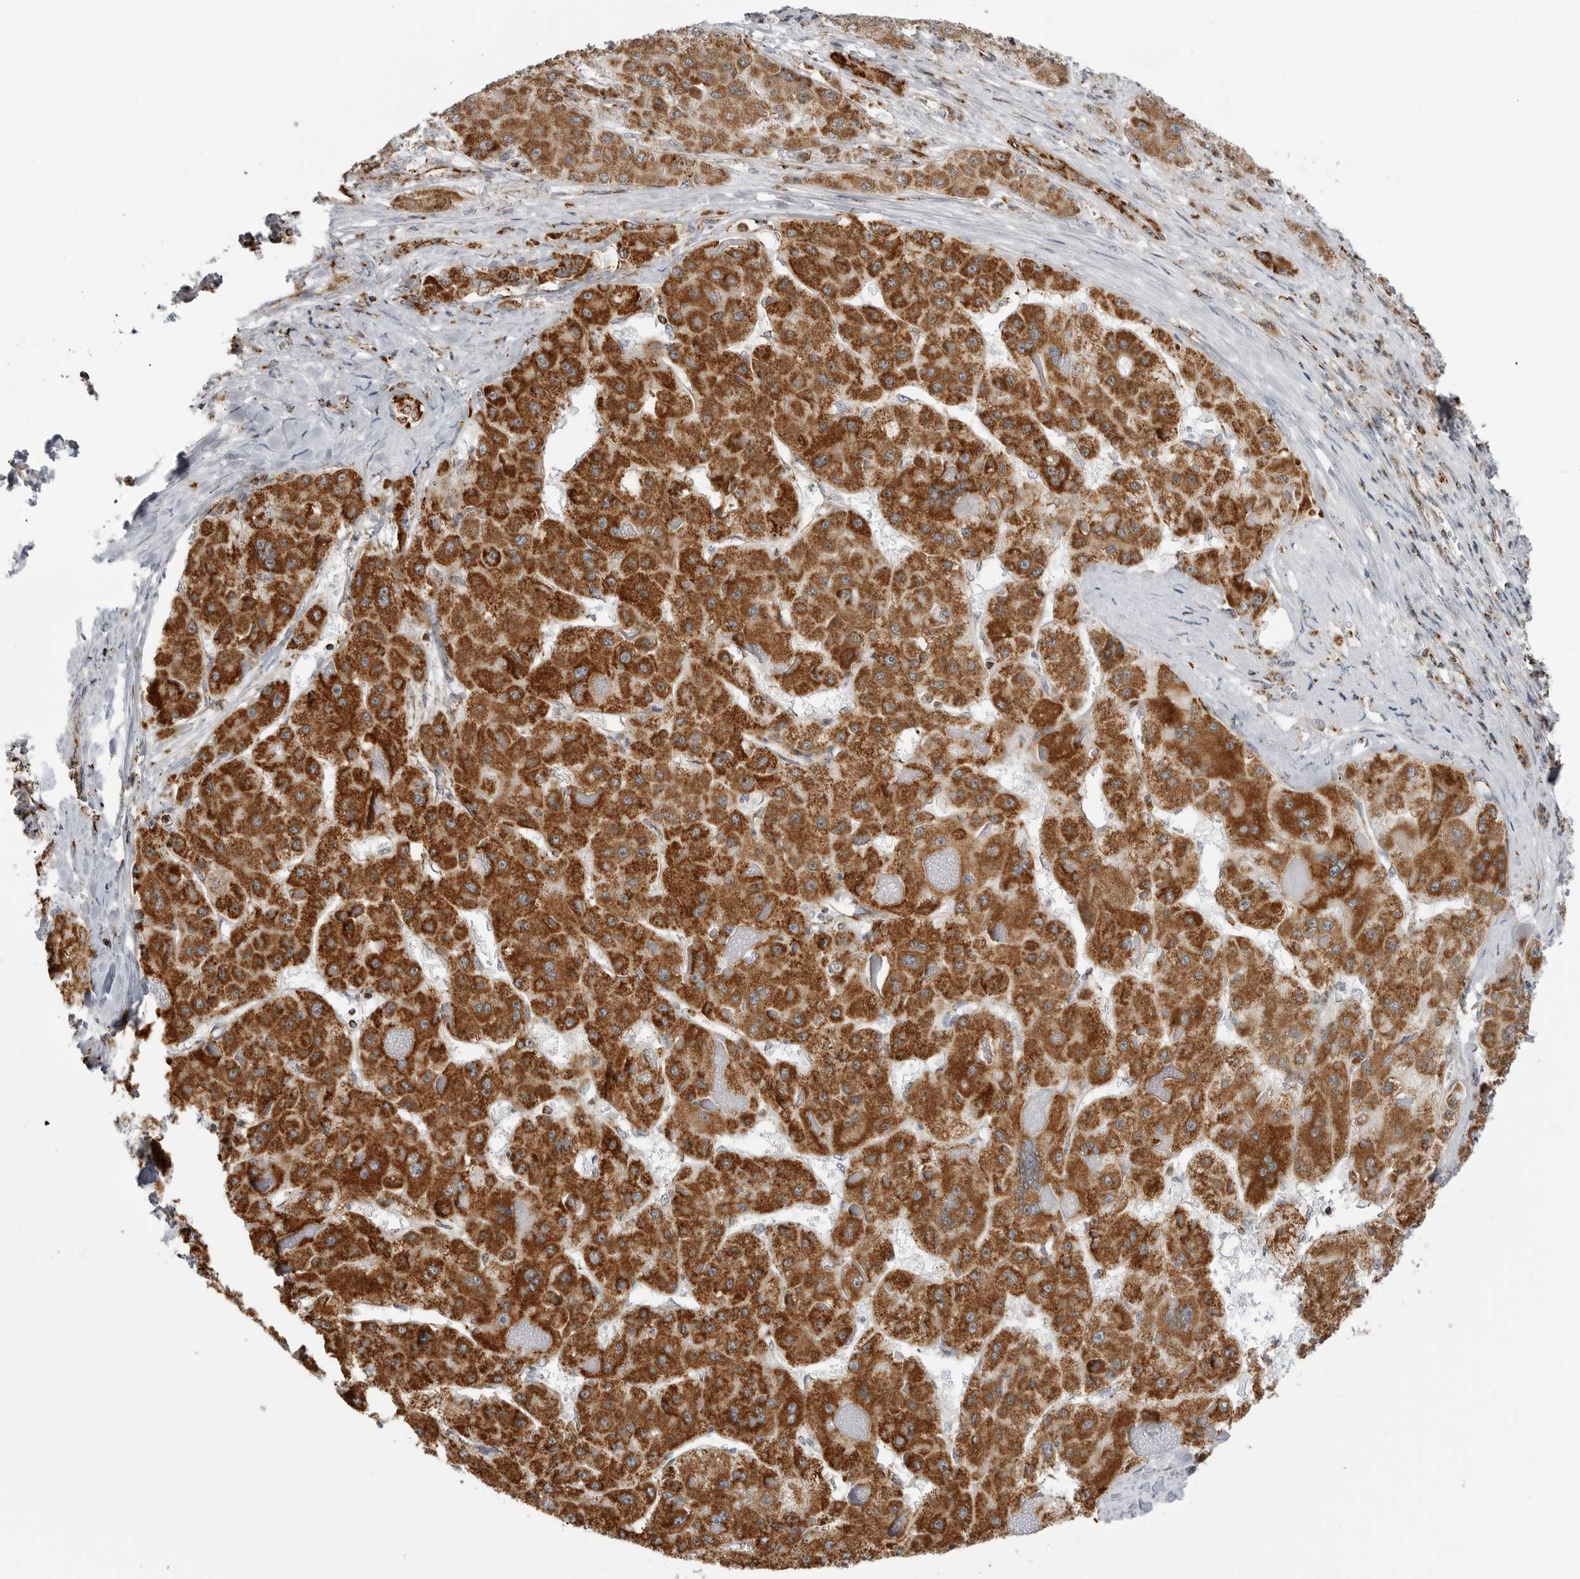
{"staining": {"intensity": "strong", "quantity": ">75%", "location": "cytoplasmic/membranous"}, "tissue": "liver cancer", "cell_type": "Tumor cells", "image_type": "cancer", "snomed": [{"axis": "morphology", "description": "Carcinoma, Hepatocellular, NOS"}, {"axis": "topography", "description": "Liver"}], "caption": "The photomicrograph exhibits immunohistochemical staining of hepatocellular carcinoma (liver). There is strong cytoplasmic/membranous positivity is appreciated in approximately >75% of tumor cells.", "gene": "COX5A", "patient": {"sex": "female", "age": 73}}